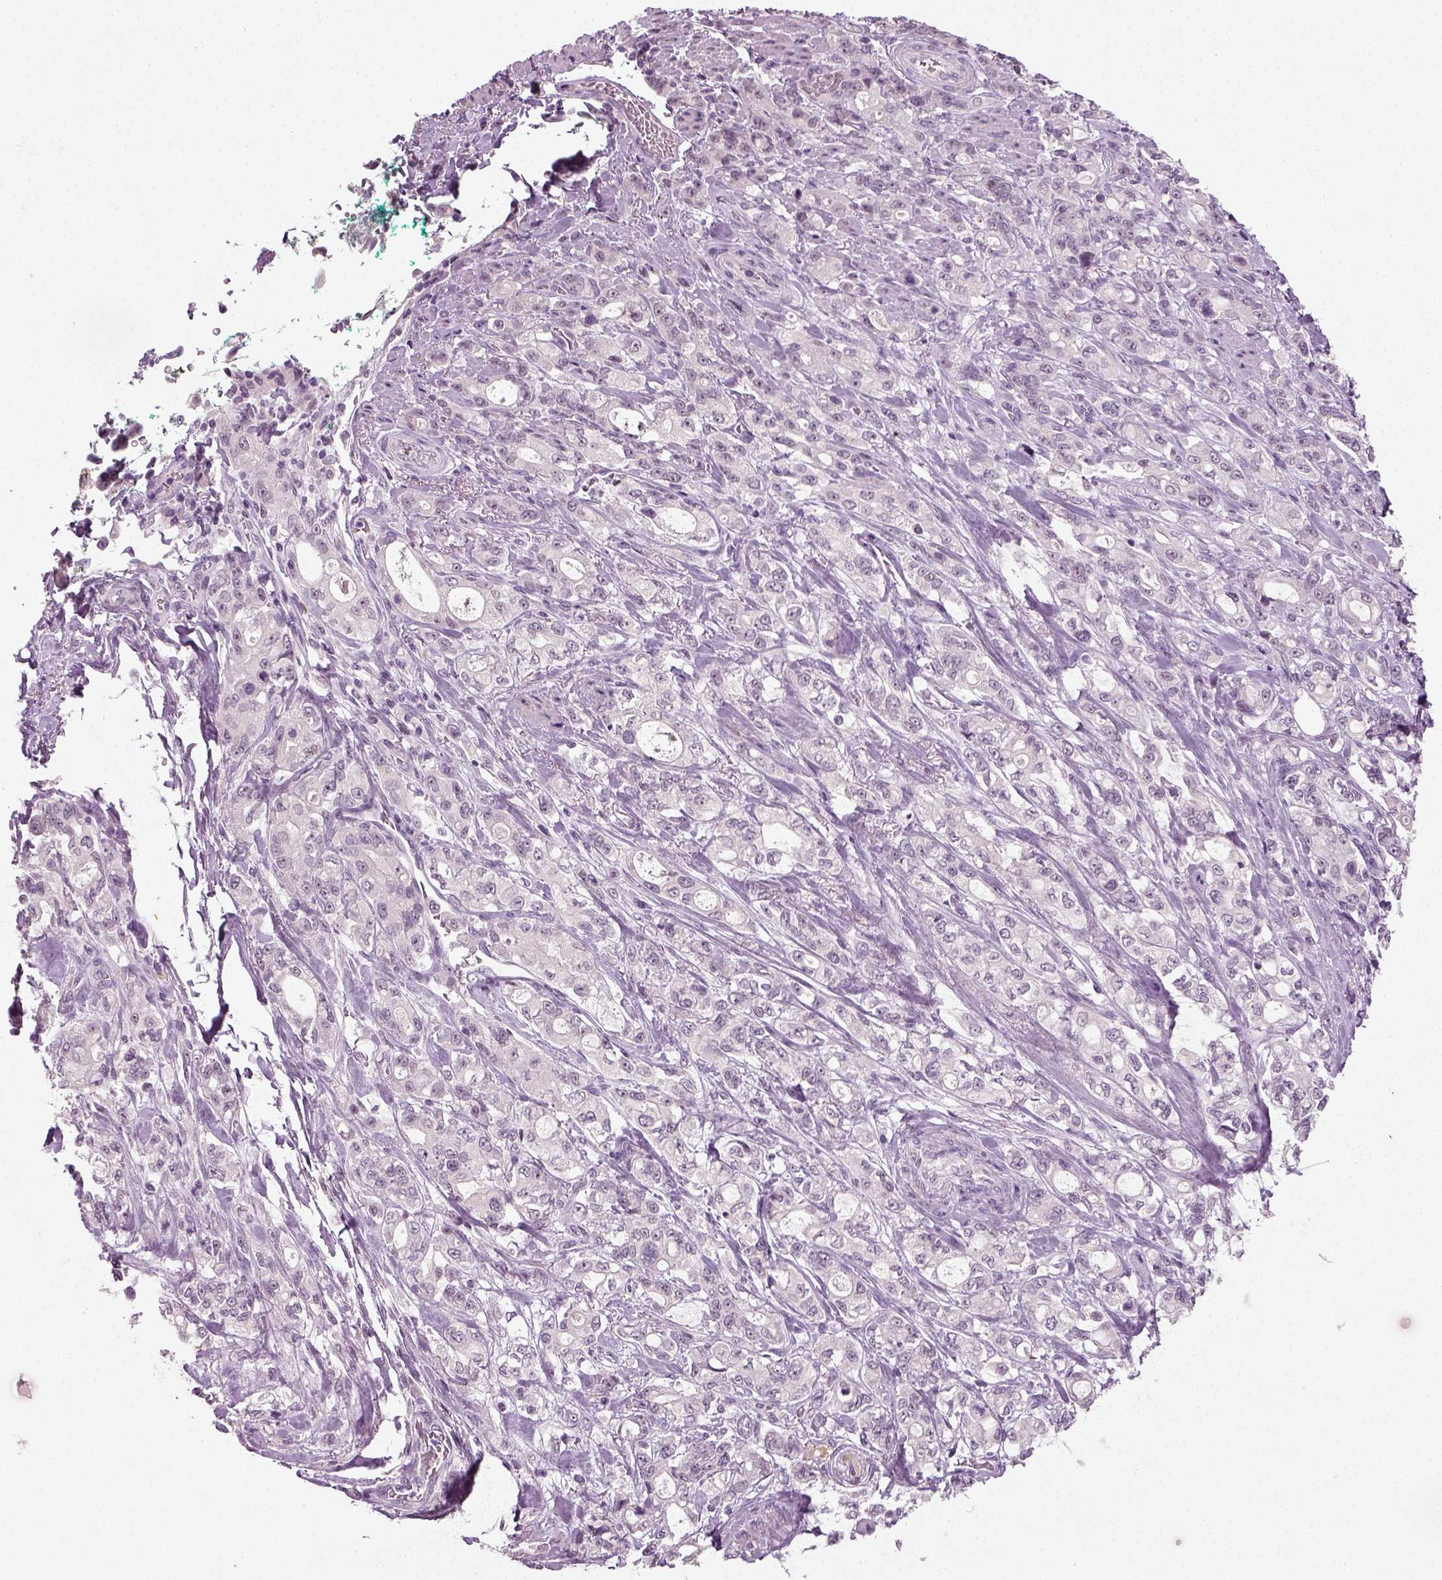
{"staining": {"intensity": "negative", "quantity": "none", "location": "none"}, "tissue": "stomach cancer", "cell_type": "Tumor cells", "image_type": "cancer", "snomed": [{"axis": "morphology", "description": "Adenocarcinoma, NOS"}, {"axis": "topography", "description": "Stomach"}], "caption": "High magnification brightfield microscopy of stomach cancer stained with DAB (3,3'-diaminobenzidine) (brown) and counterstained with hematoxylin (blue): tumor cells show no significant staining.", "gene": "SYNGAP1", "patient": {"sex": "male", "age": 63}}